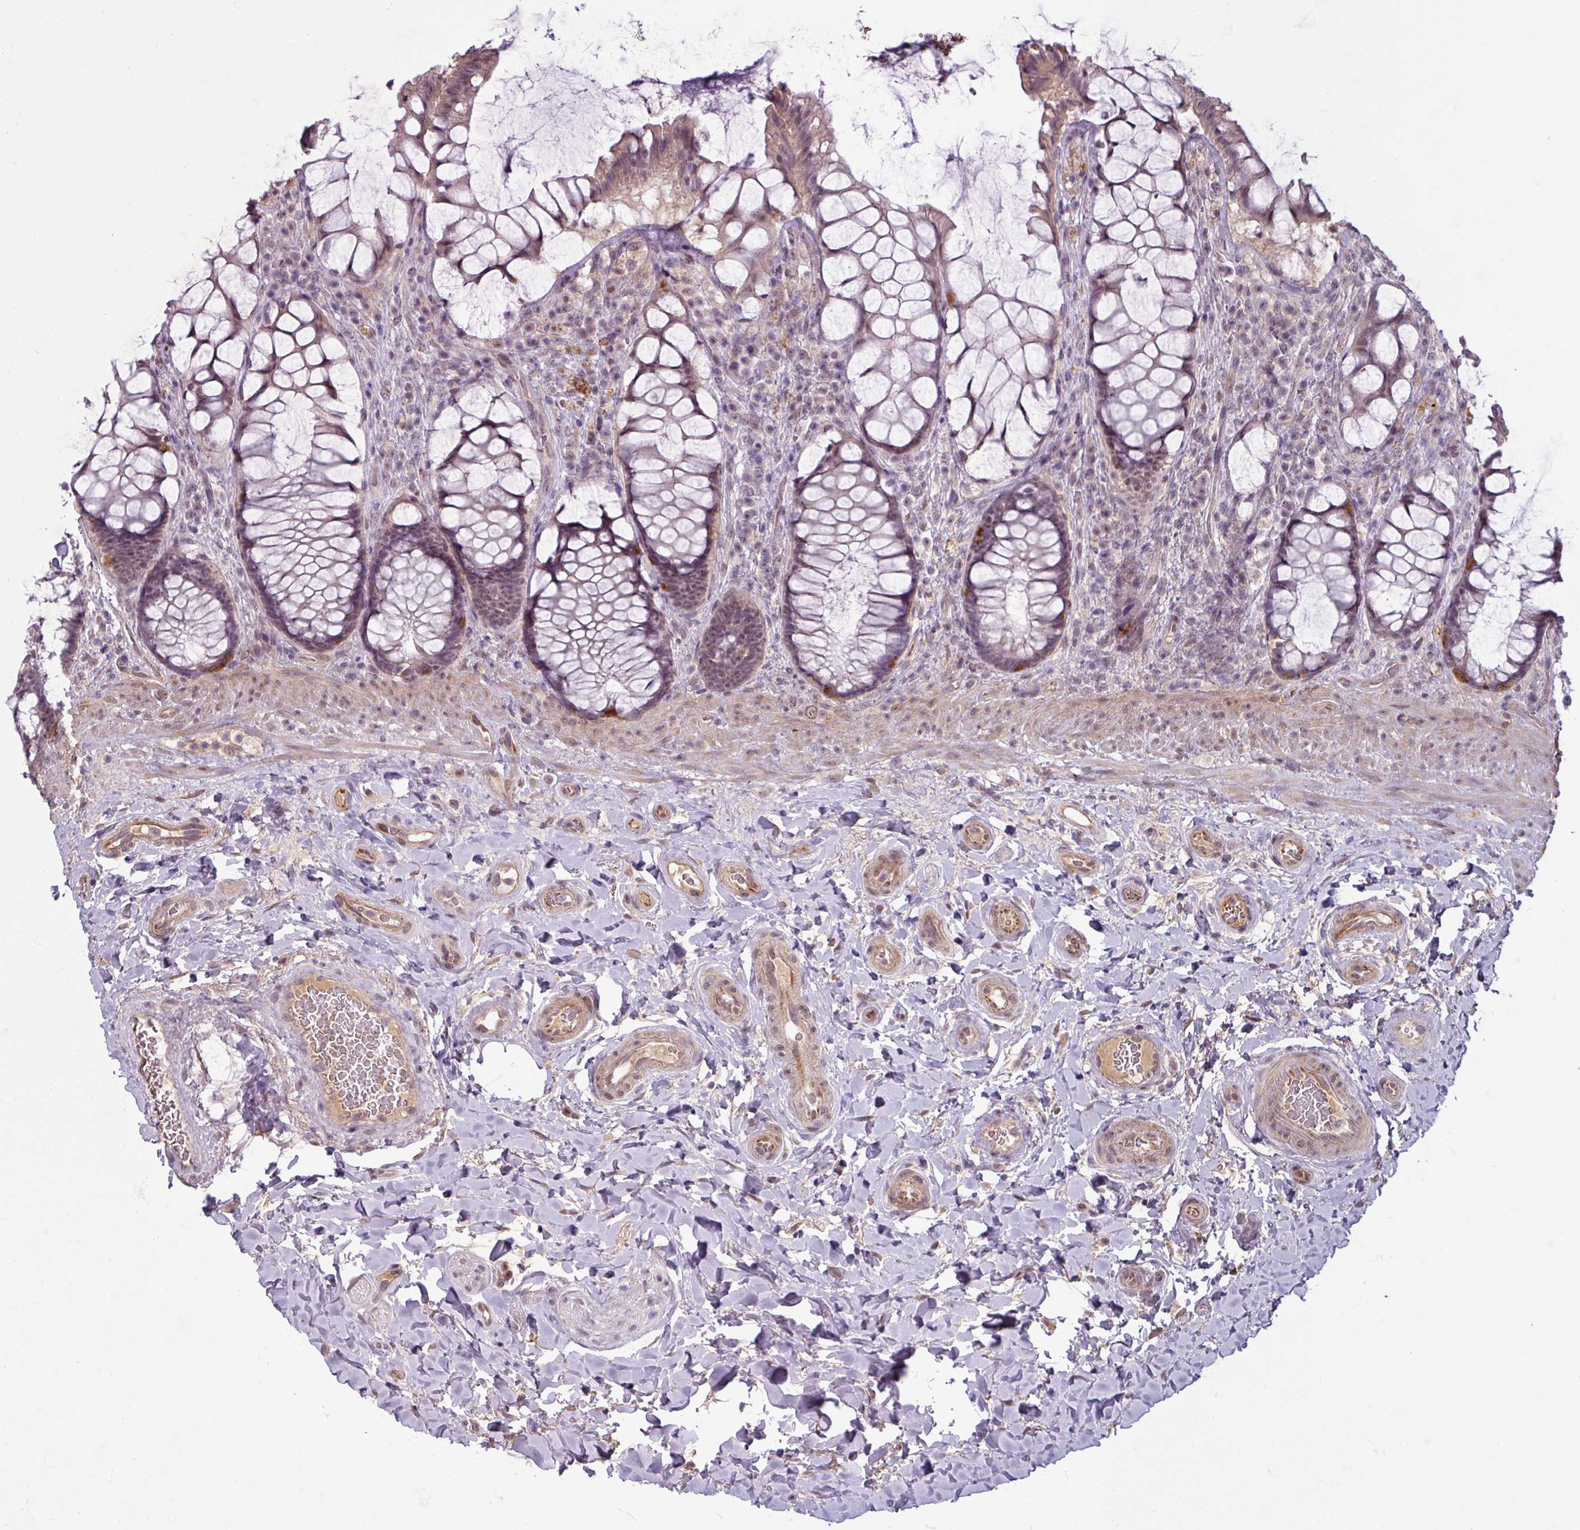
{"staining": {"intensity": "moderate", "quantity": "25%-75%", "location": "cytoplasmic/membranous,nuclear"}, "tissue": "rectum", "cell_type": "Glandular cells", "image_type": "normal", "snomed": [{"axis": "morphology", "description": "Normal tissue, NOS"}, {"axis": "topography", "description": "Rectum"}], "caption": "Rectum stained with DAB immunohistochemistry (IHC) shows medium levels of moderate cytoplasmic/membranous,nuclear expression in about 25%-75% of glandular cells. Using DAB (3,3'-diaminobenzidine) (brown) and hematoxylin (blue) stains, captured at high magnification using brightfield microscopy.", "gene": "UVSSA", "patient": {"sex": "female", "age": 58}}